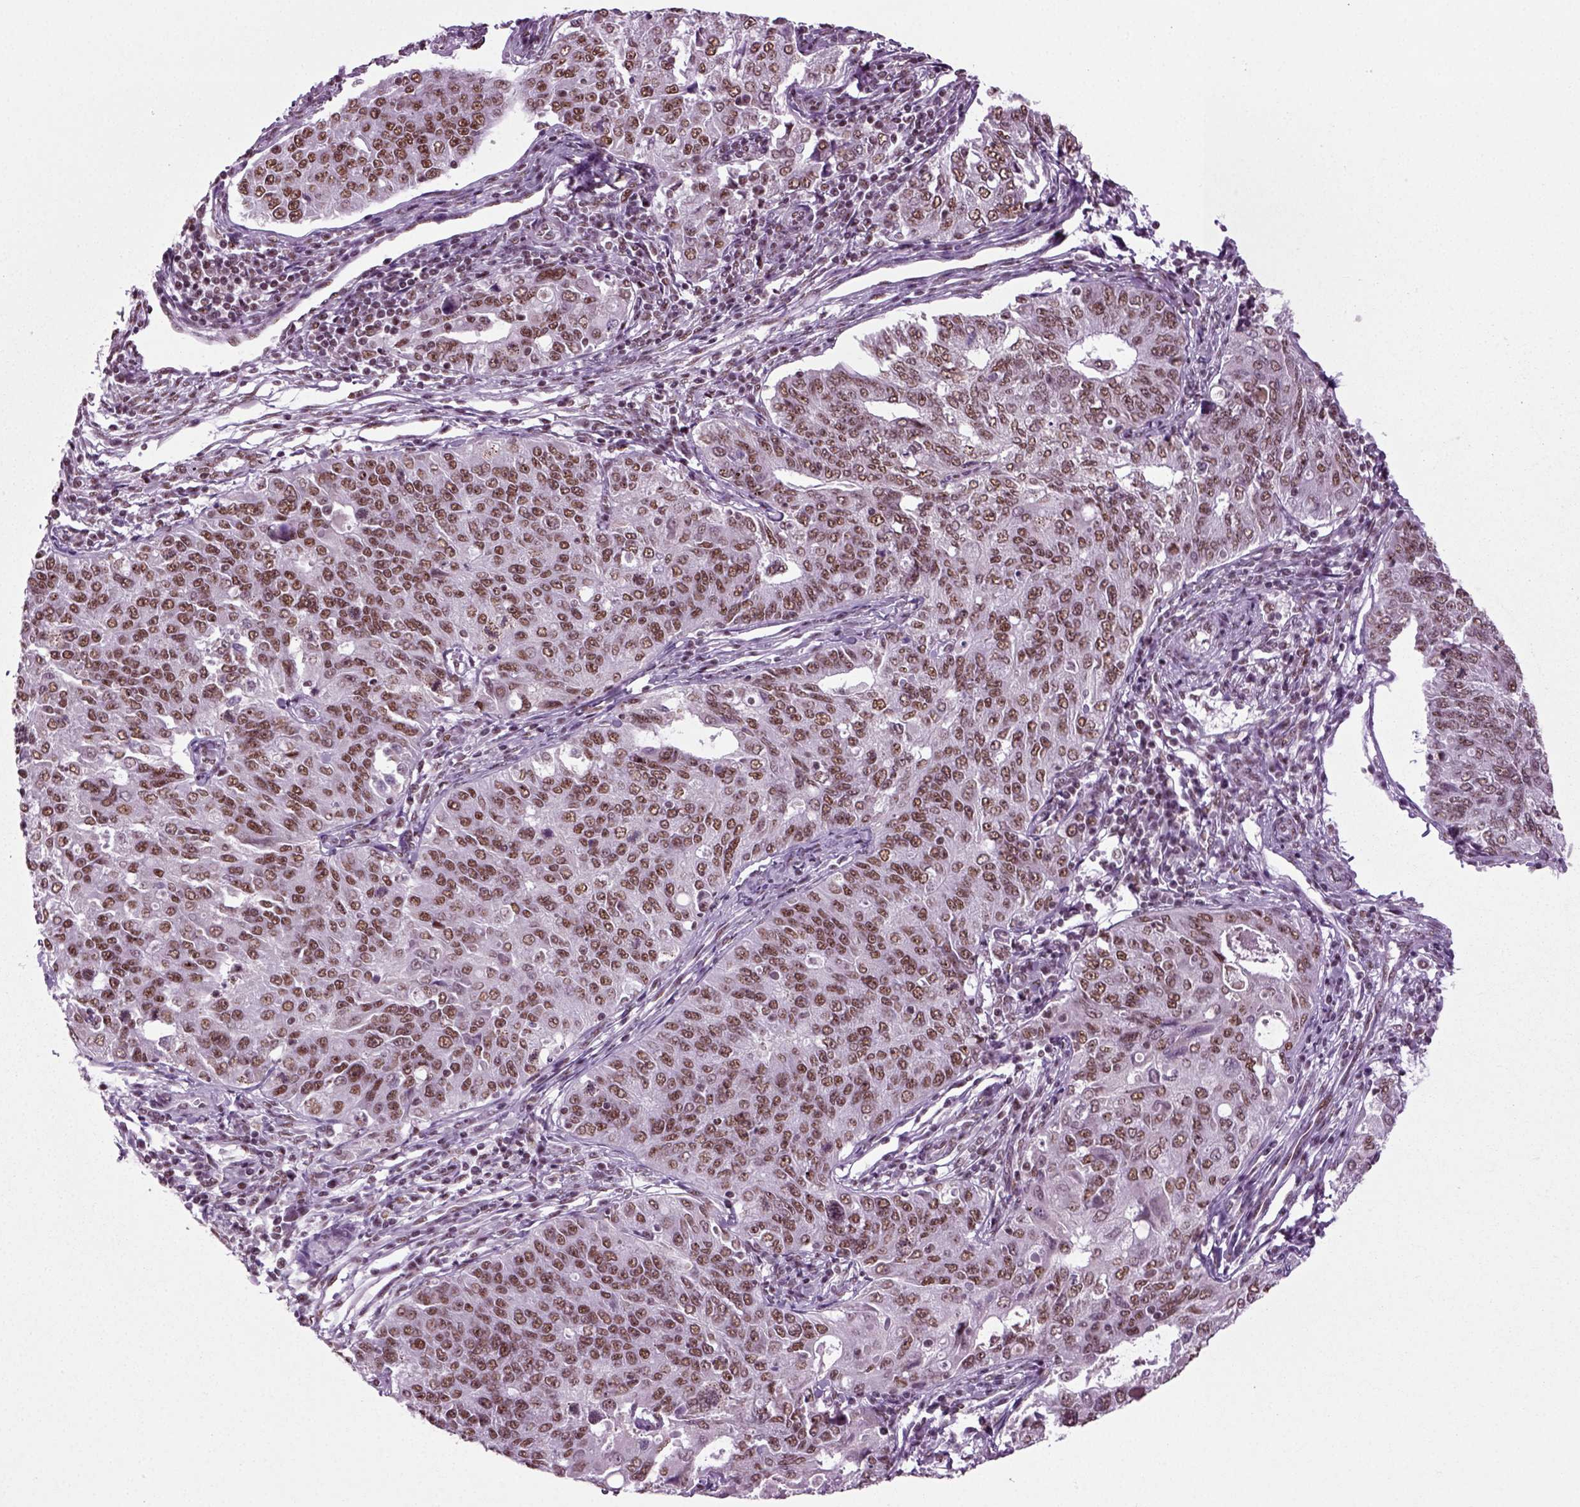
{"staining": {"intensity": "moderate", "quantity": ">75%", "location": "nuclear"}, "tissue": "endometrial cancer", "cell_type": "Tumor cells", "image_type": "cancer", "snomed": [{"axis": "morphology", "description": "Adenocarcinoma, NOS"}, {"axis": "topography", "description": "Endometrium"}], "caption": "This is an image of IHC staining of endometrial cancer (adenocarcinoma), which shows moderate positivity in the nuclear of tumor cells.", "gene": "RCOR3", "patient": {"sex": "female", "age": 43}}